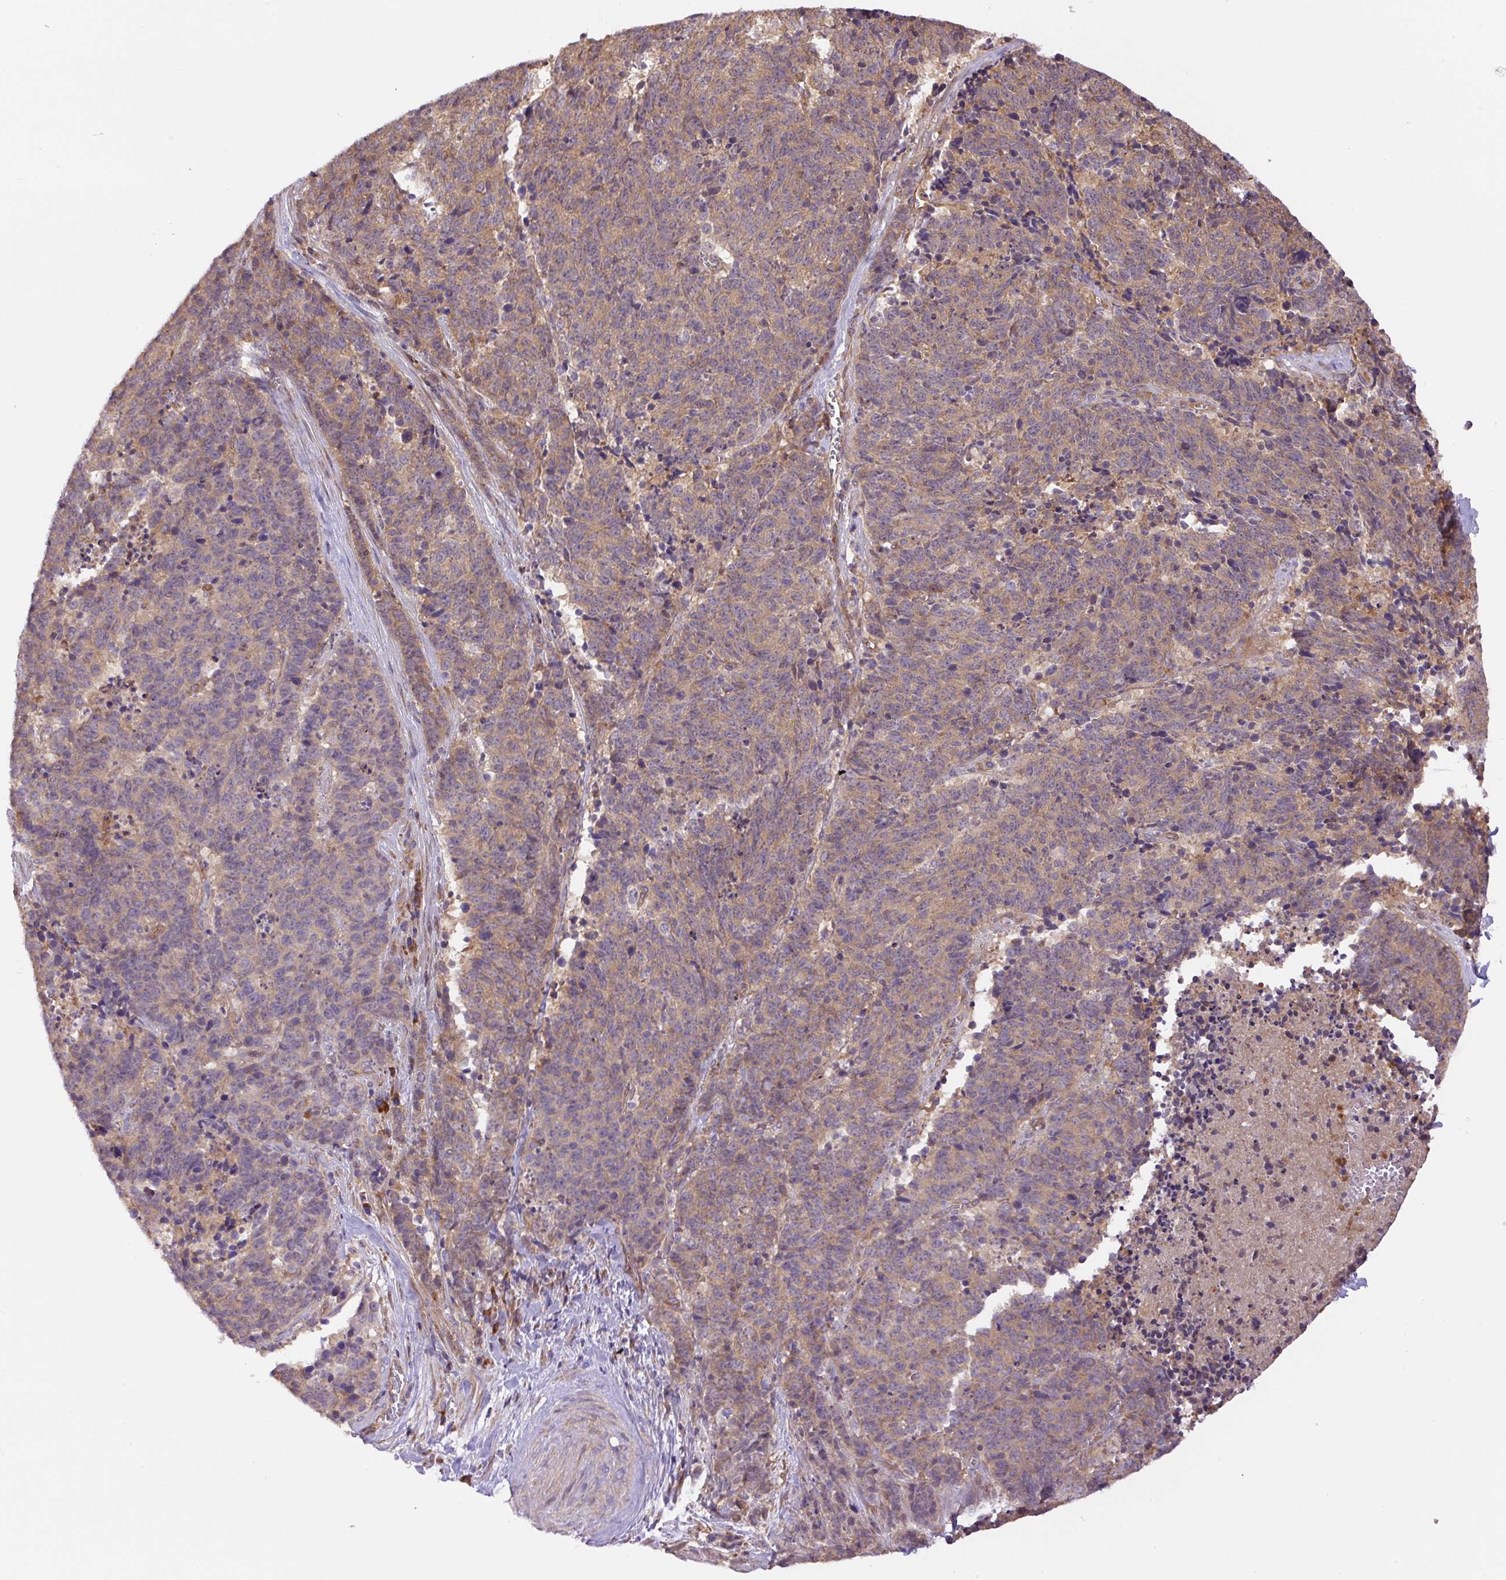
{"staining": {"intensity": "weak", "quantity": ">75%", "location": "cytoplasmic/membranous"}, "tissue": "cervical cancer", "cell_type": "Tumor cells", "image_type": "cancer", "snomed": [{"axis": "morphology", "description": "Squamous cell carcinoma, NOS"}, {"axis": "topography", "description": "Cervix"}], "caption": "This is an image of immunohistochemistry staining of squamous cell carcinoma (cervical), which shows weak staining in the cytoplasmic/membranous of tumor cells.", "gene": "PPME1", "patient": {"sex": "female", "age": 29}}